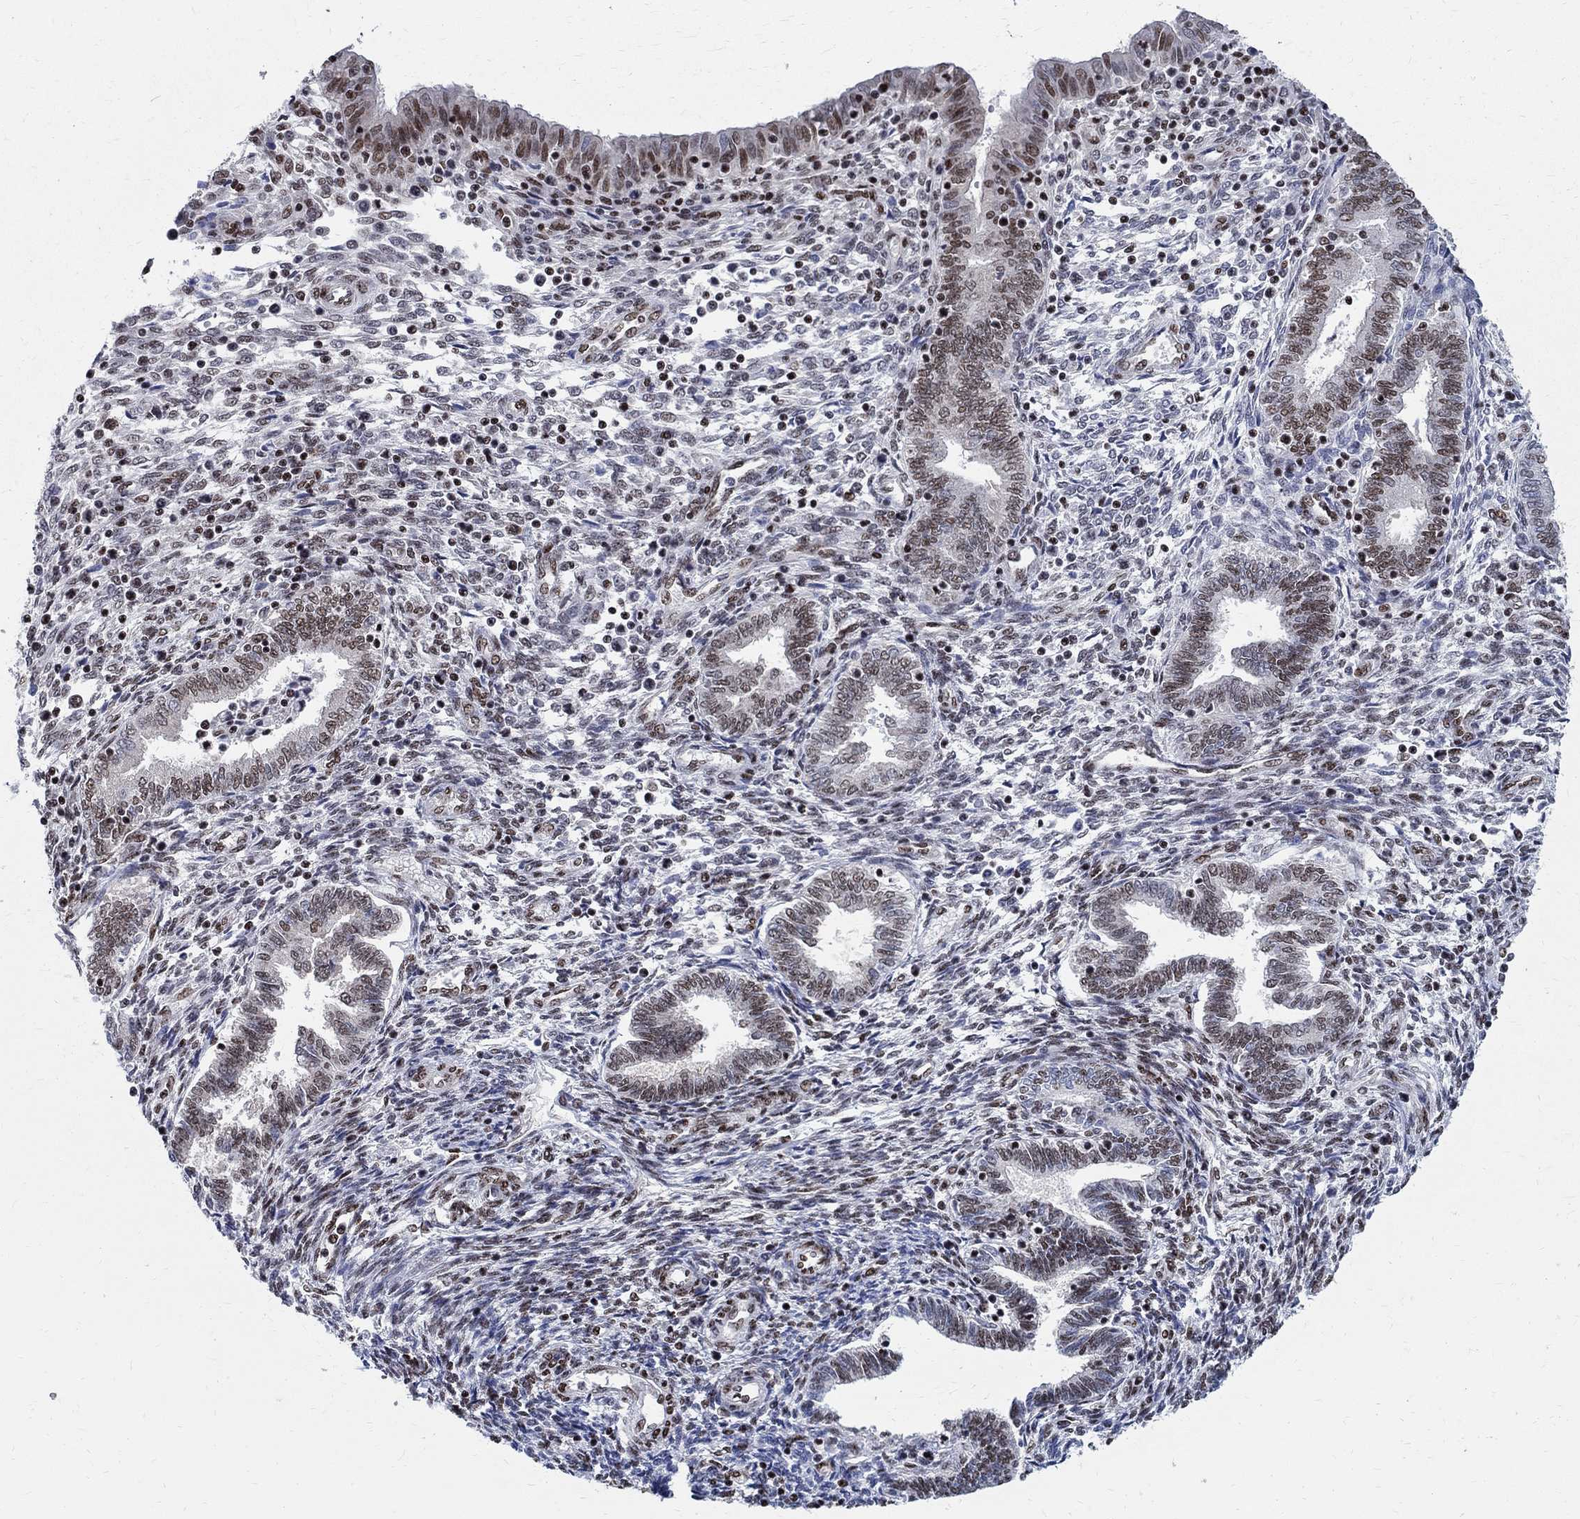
{"staining": {"intensity": "strong", "quantity": "25%-75%", "location": "nuclear"}, "tissue": "endometrium", "cell_type": "Cells in endometrial stroma", "image_type": "normal", "snomed": [{"axis": "morphology", "description": "Normal tissue, NOS"}, {"axis": "topography", "description": "Endometrium"}], "caption": "This histopathology image exhibits normal endometrium stained with immunohistochemistry to label a protein in brown. The nuclear of cells in endometrial stroma show strong positivity for the protein. Nuclei are counter-stained blue.", "gene": "FBXO16", "patient": {"sex": "female", "age": 42}}